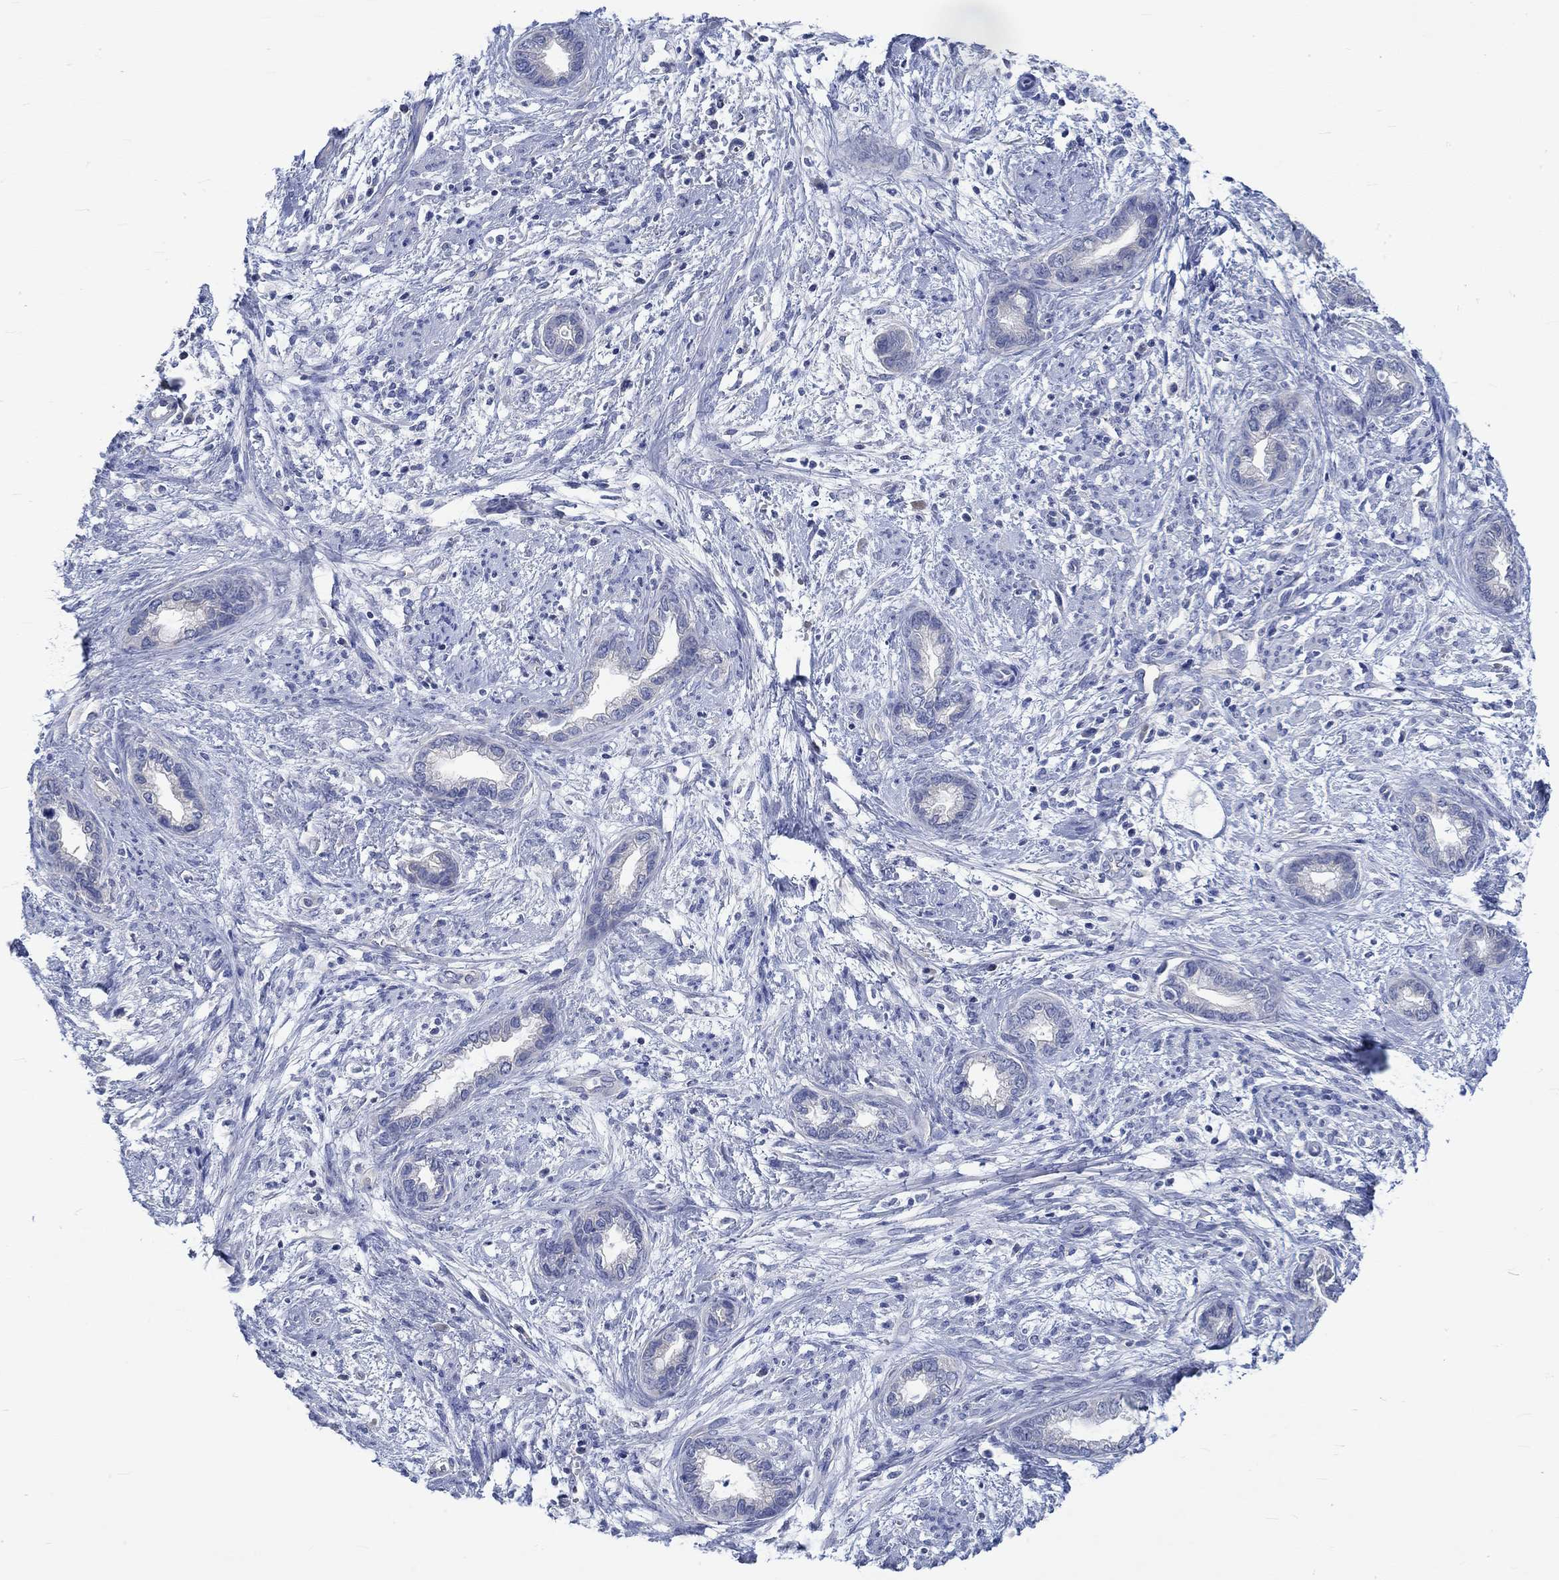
{"staining": {"intensity": "negative", "quantity": "none", "location": "none"}, "tissue": "cervical cancer", "cell_type": "Tumor cells", "image_type": "cancer", "snomed": [{"axis": "morphology", "description": "Adenocarcinoma, NOS"}, {"axis": "topography", "description": "Cervix"}], "caption": "The IHC micrograph has no significant positivity in tumor cells of cervical cancer tissue. (DAB immunohistochemistry (IHC) with hematoxylin counter stain).", "gene": "KCNA1", "patient": {"sex": "female", "age": 62}}